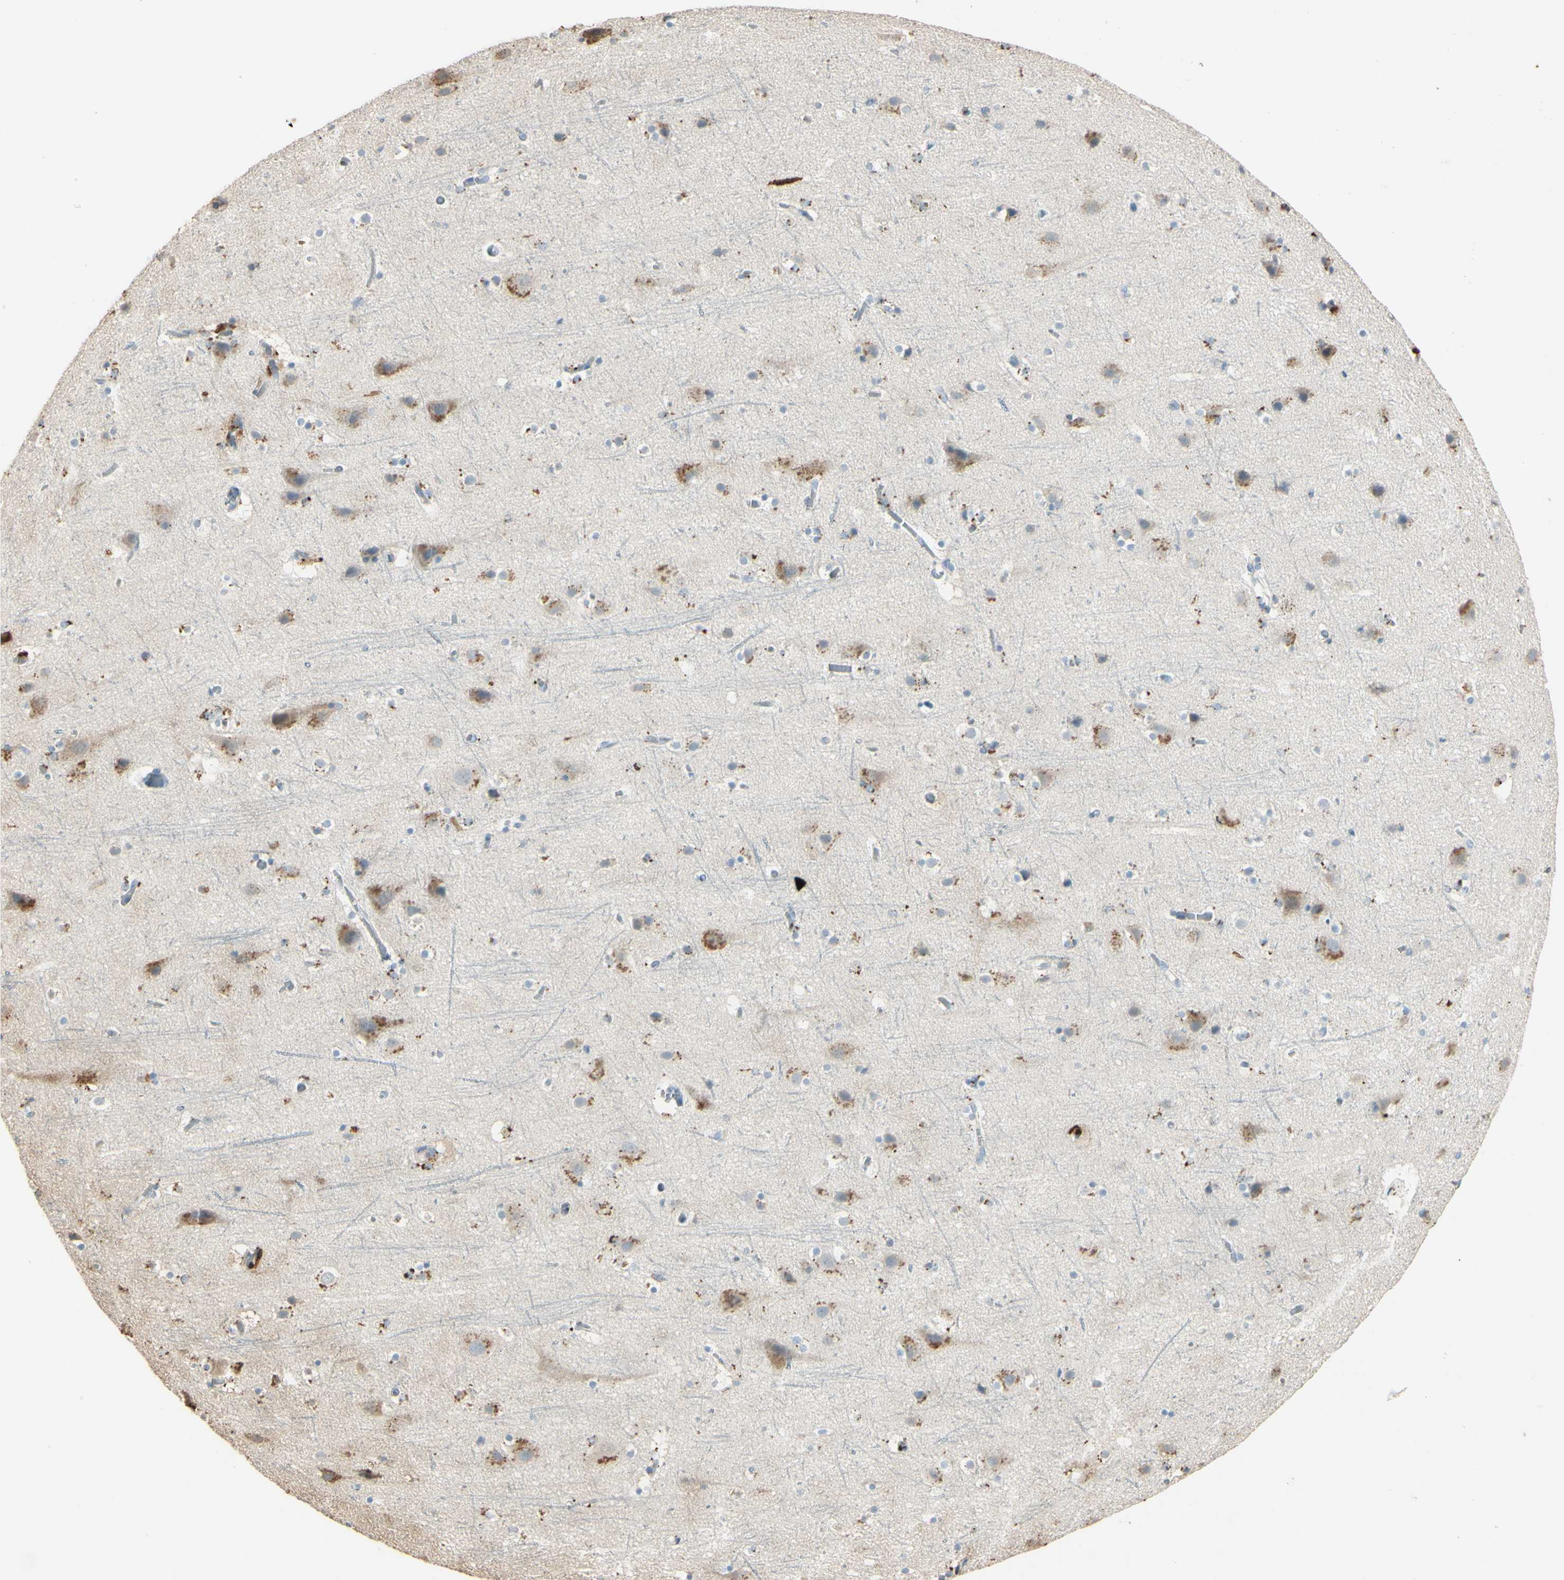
{"staining": {"intensity": "negative", "quantity": "none", "location": "none"}, "tissue": "cerebral cortex", "cell_type": "Endothelial cells", "image_type": "normal", "snomed": [{"axis": "morphology", "description": "Normal tissue, NOS"}, {"axis": "topography", "description": "Cerebral cortex"}], "caption": "Immunohistochemical staining of benign cerebral cortex shows no significant expression in endothelial cells.", "gene": "ANGPTL1", "patient": {"sex": "male", "age": 45}}